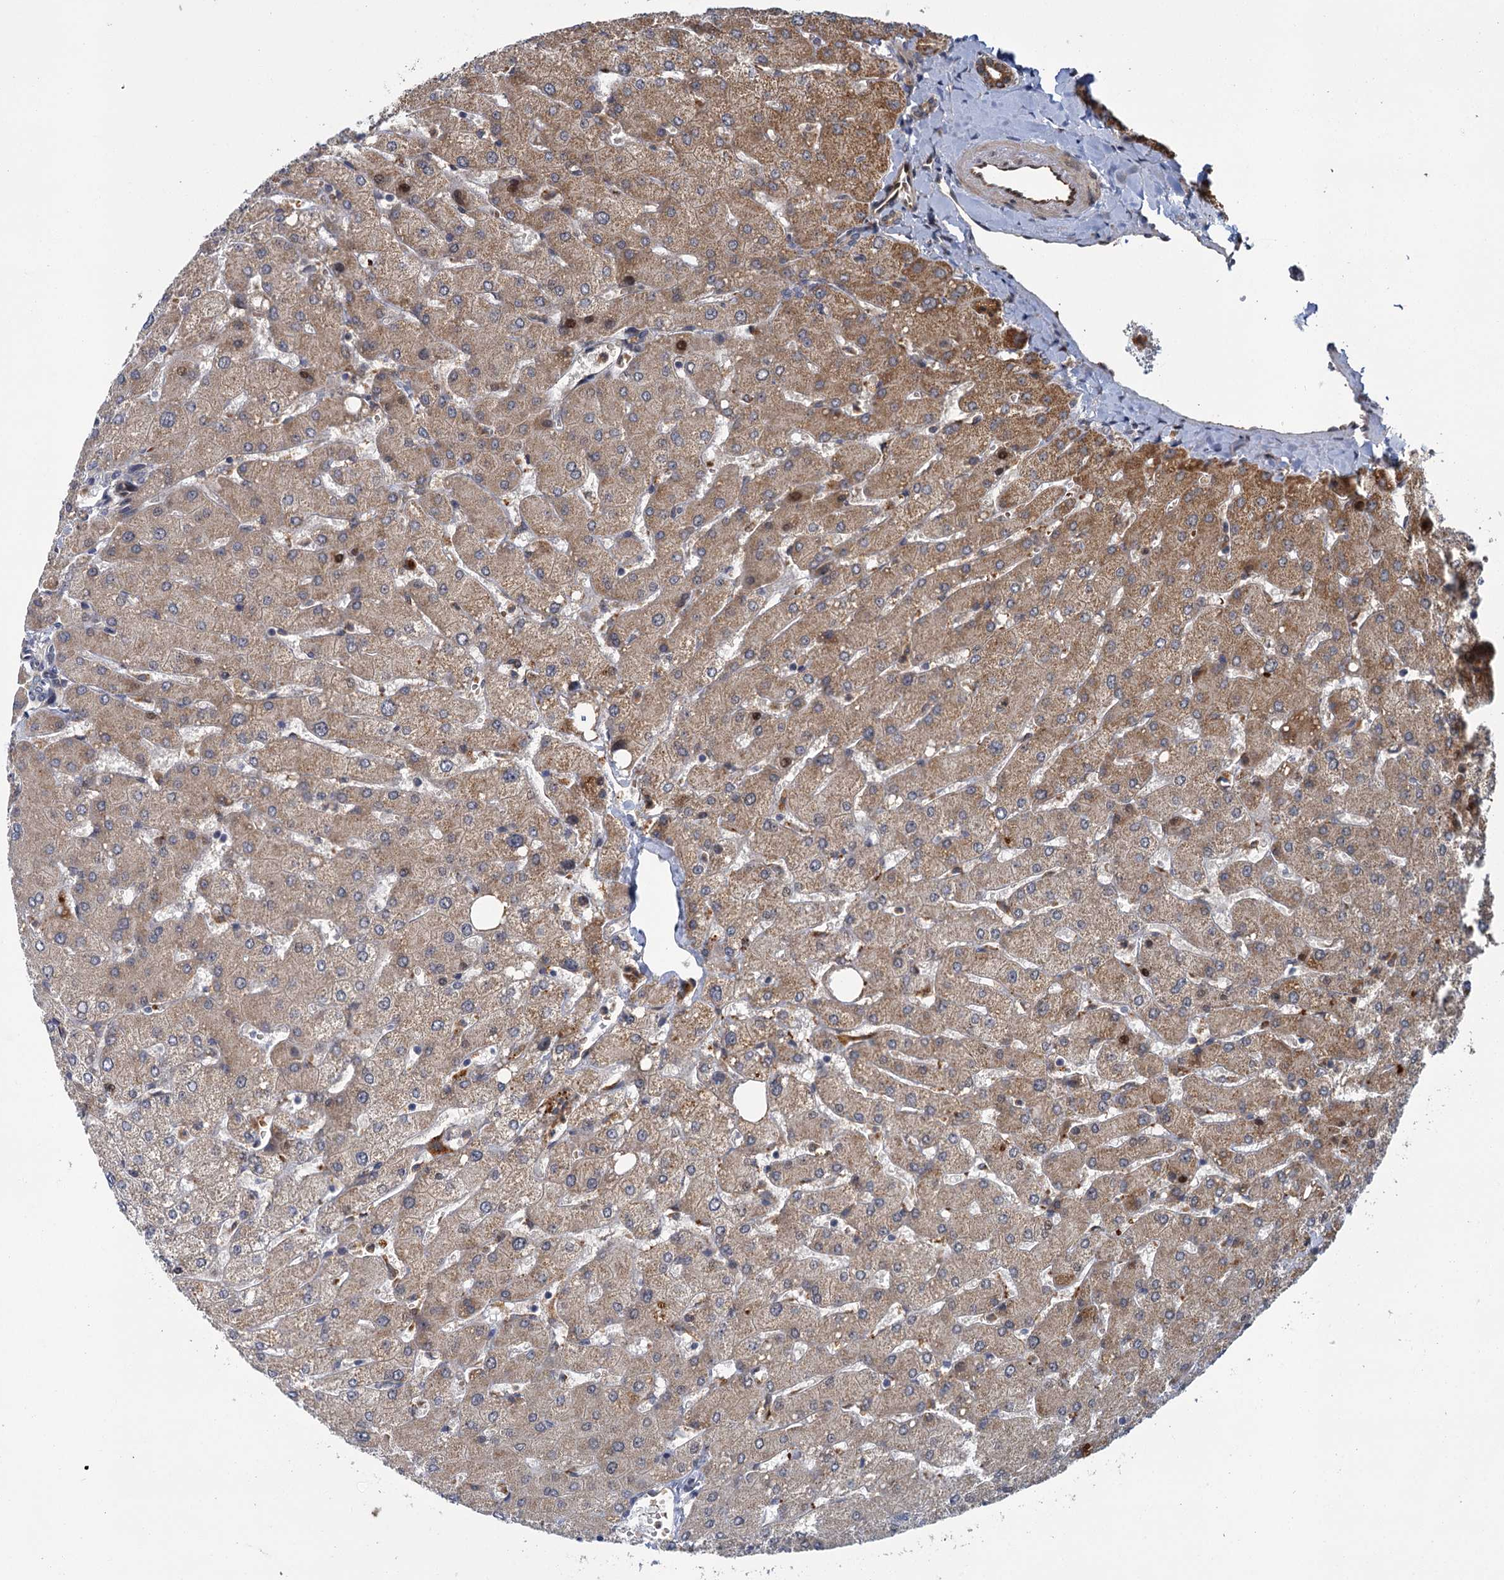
{"staining": {"intensity": "moderate", "quantity": "25%-75%", "location": "cytoplasmic/membranous"}, "tissue": "liver", "cell_type": "Cholangiocytes", "image_type": "normal", "snomed": [{"axis": "morphology", "description": "Normal tissue, NOS"}, {"axis": "topography", "description": "Liver"}], "caption": "Liver stained with DAB immunohistochemistry reveals medium levels of moderate cytoplasmic/membranous positivity in about 25%-75% of cholangiocytes.", "gene": "APBA2", "patient": {"sex": "male", "age": 55}}